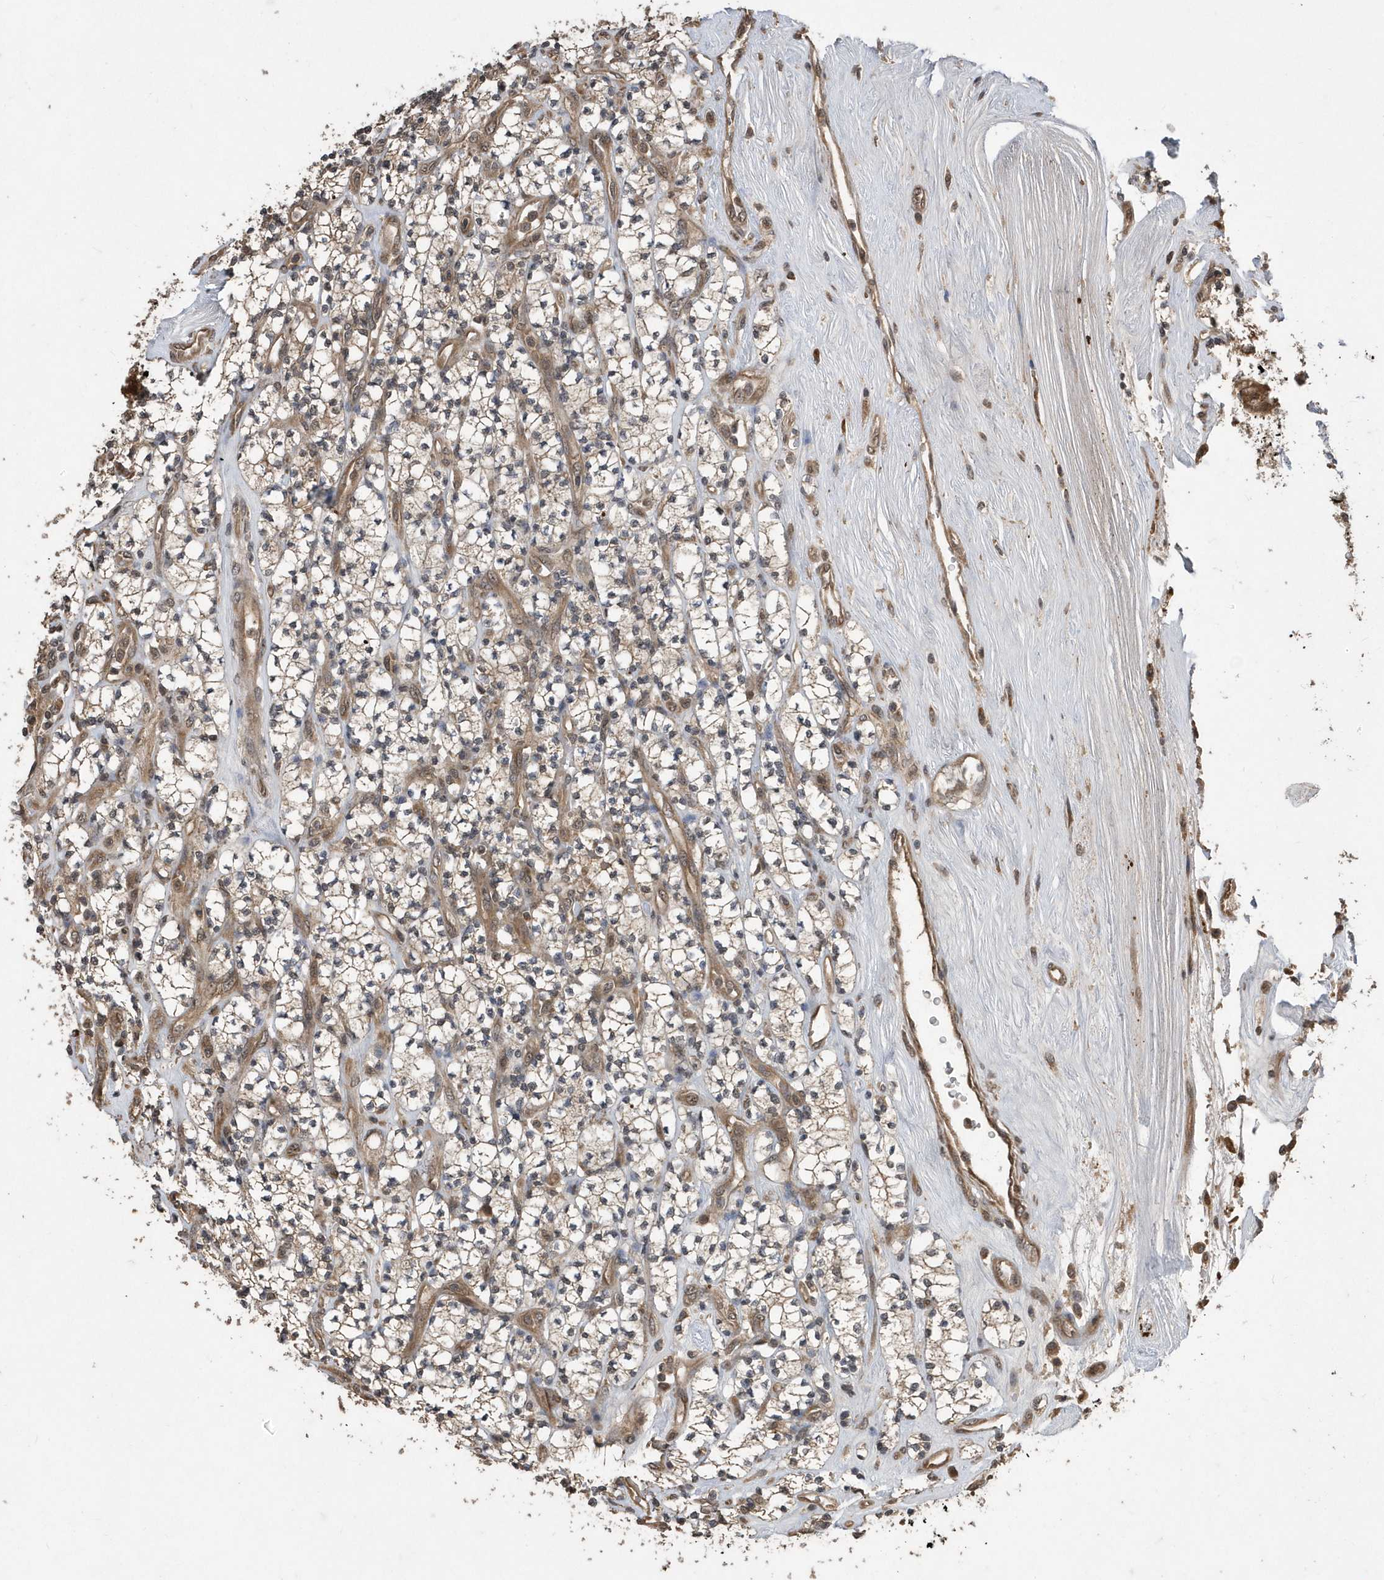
{"staining": {"intensity": "weak", "quantity": ">75%", "location": "cytoplasmic/membranous,nuclear"}, "tissue": "renal cancer", "cell_type": "Tumor cells", "image_type": "cancer", "snomed": [{"axis": "morphology", "description": "Adenocarcinoma, NOS"}, {"axis": "topography", "description": "Kidney"}], "caption": "Immunohistochemistry (IHC) micrograph of renal adenocarcinoma stained for a protein (brown), which reveals low levels of weak cytoplasmic/membranous and nuclear expression in about >75% of tumor cells.", "gene": "WASHC5", "patient": {"sex": "male", "age": 77}}